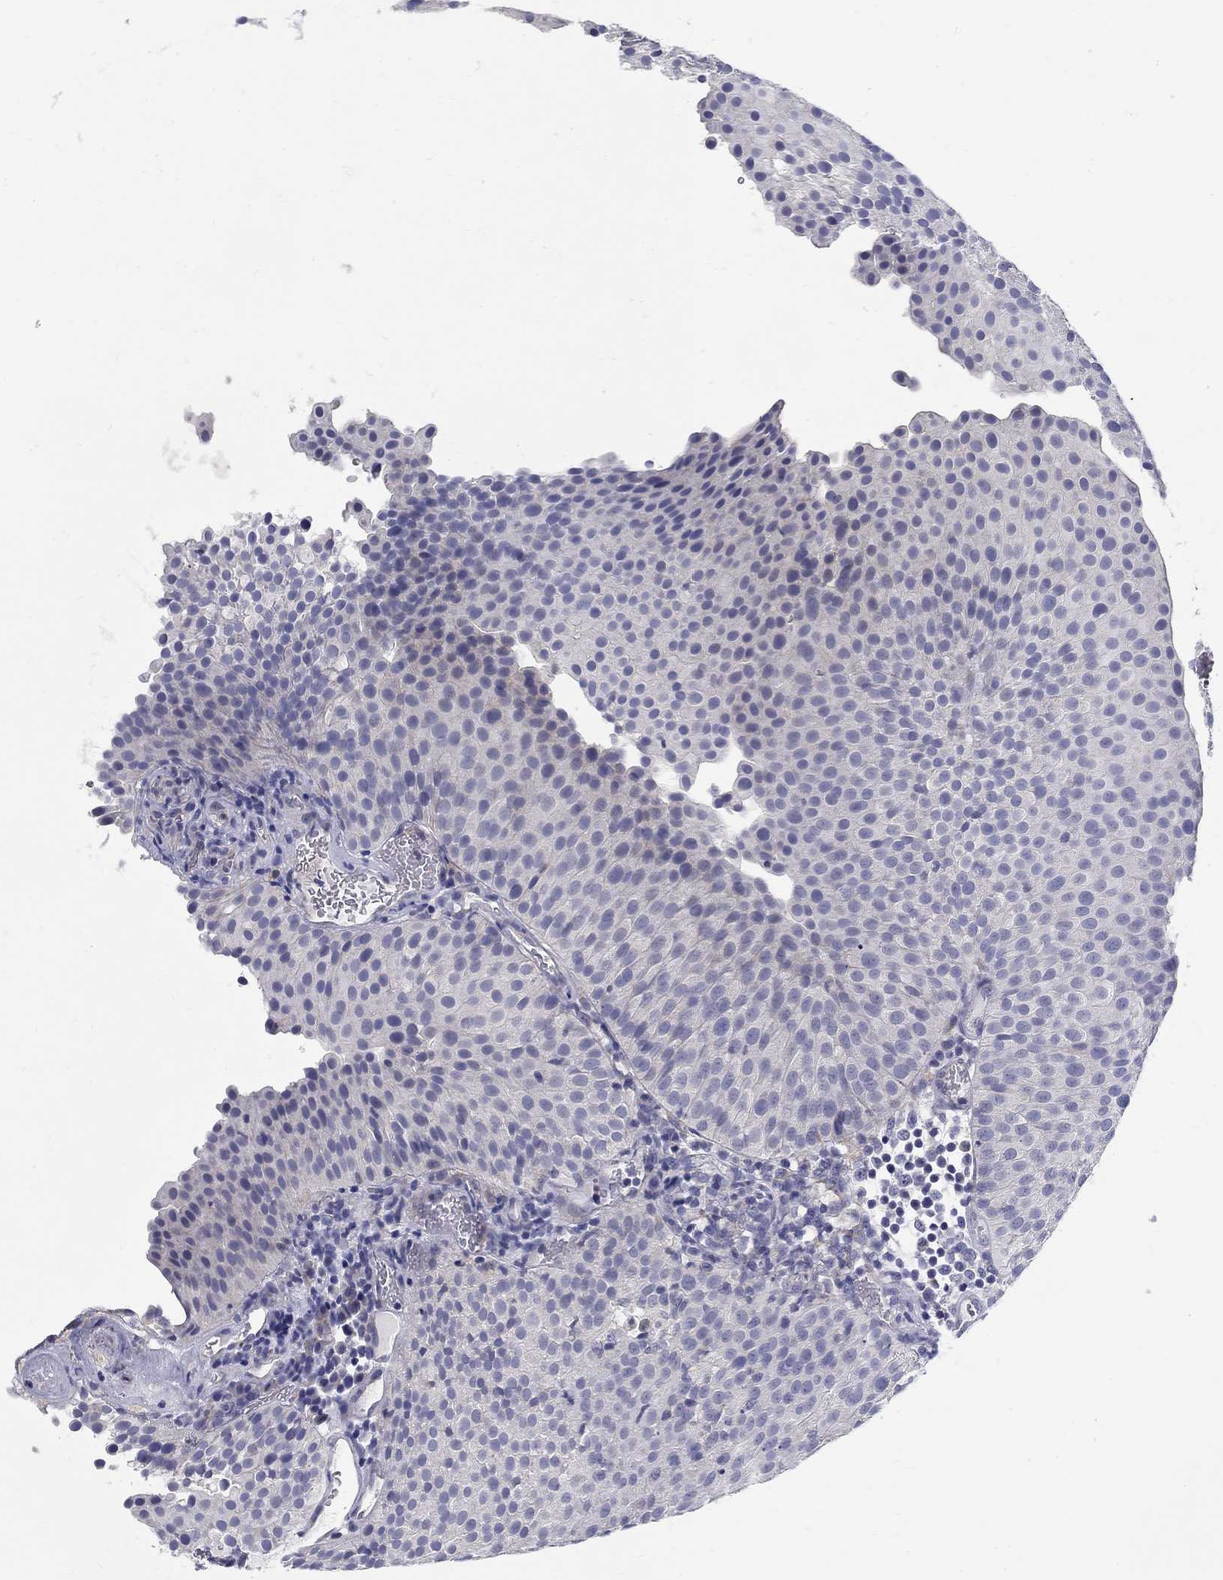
{"staining": {"intensity": "negative", "quantity": "none", "location": "none"}, "tissue": "urothelial cancer", "cell_type": "Tumor cells", "image_type": "cancer", "snomed": [{"axis": "morphology", "description": "Urothelial carcinoma, Low grade"}, {"axis": "topography", "description": "Urinary bladder"}], "caption": "The photomicrograph reveals no significant staining in tumor cells of urothelial cancer.", "gene": "ABCA4", "patient": {"sex": "female", "age": 87}}